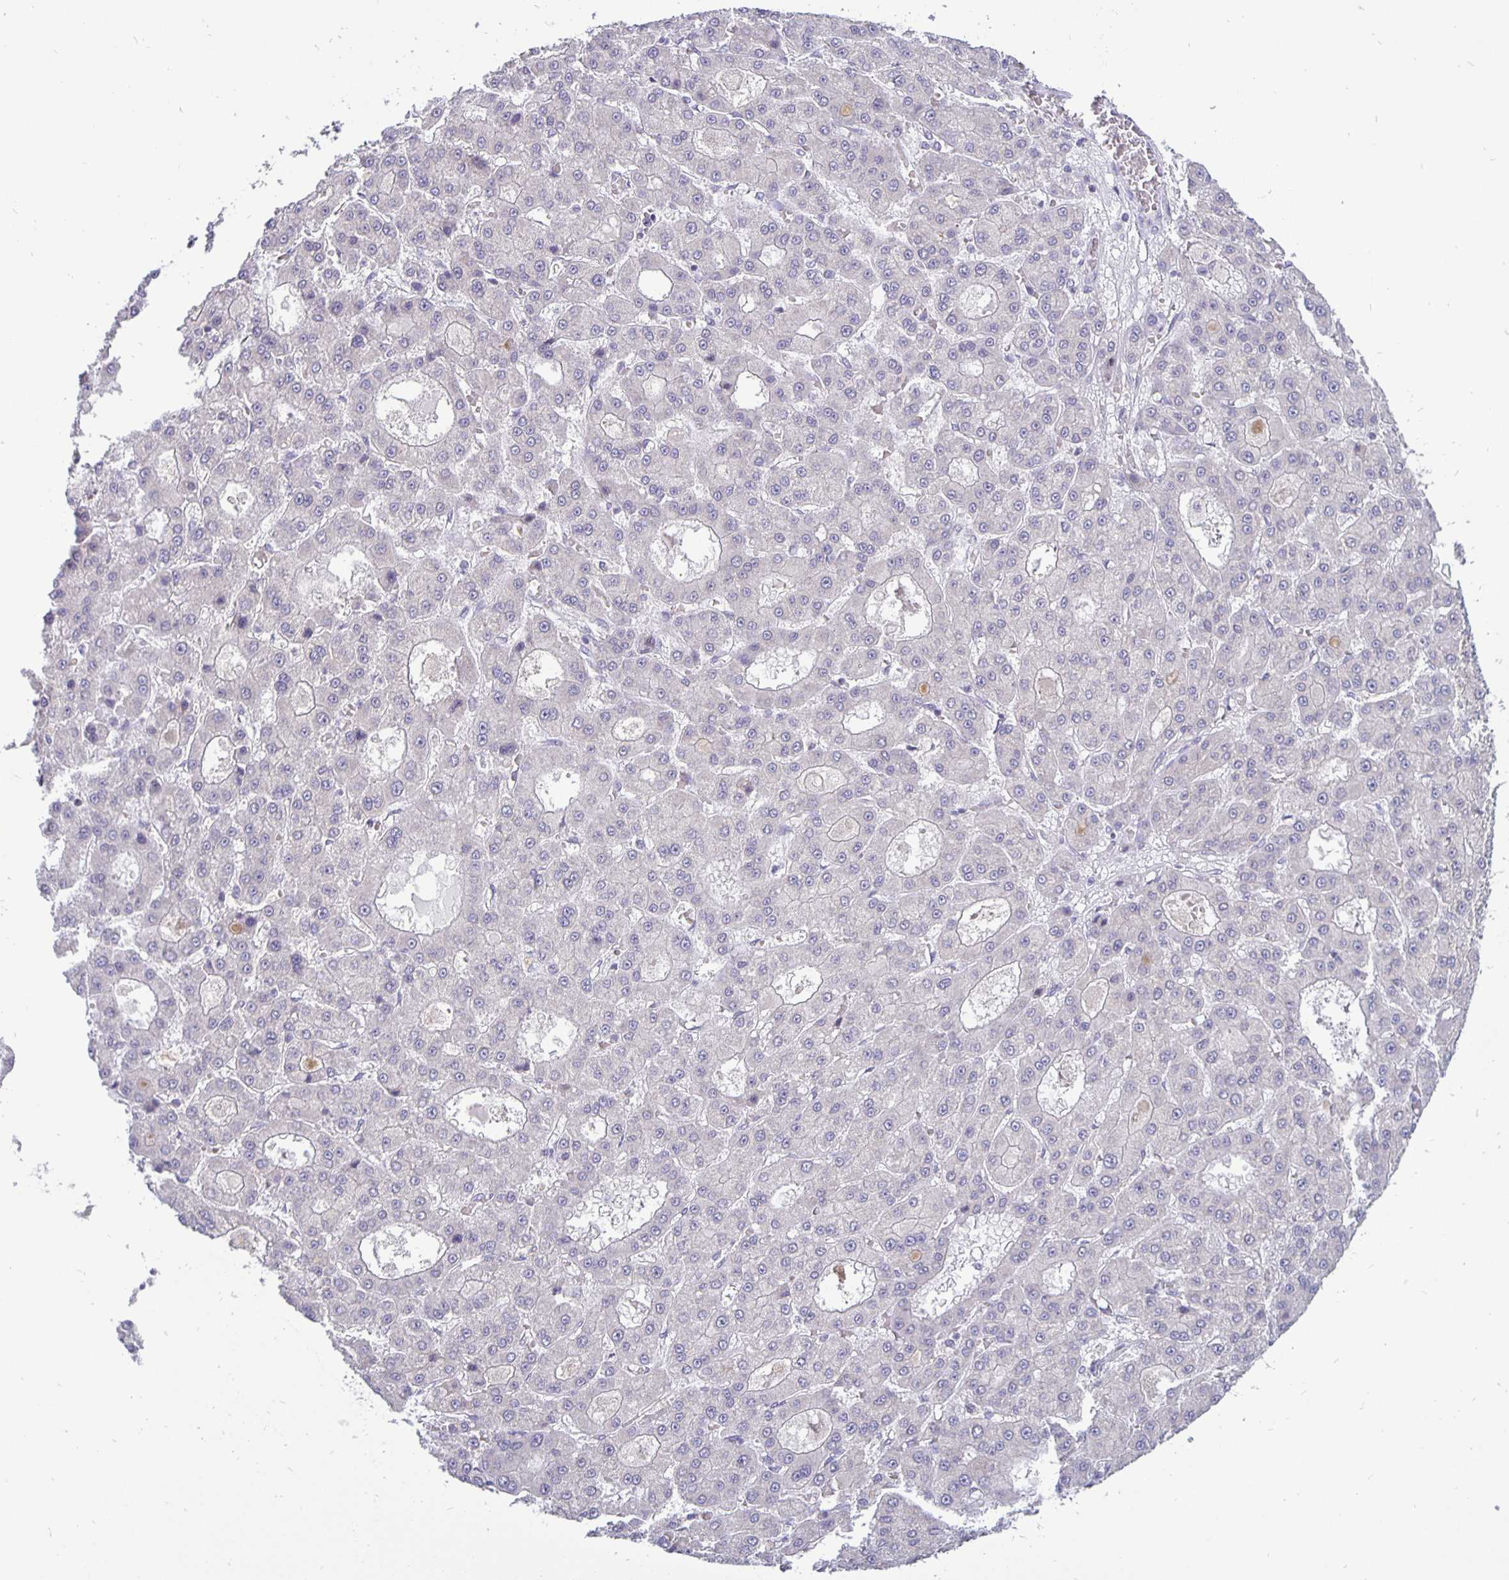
{"staining": {"intensity": "negative", "quantity": "none", "location": "none"}, "tissue": "liver cancer", "cell_type": "Tumor cells", "image_type": "cancer", "snomed": [{"axis": "morphology", "description": "Carcinoma, Hepatocellular, NOS"}, {"axis": "topography", "description": "Liver"}], "caption": "Immunohistochemistry of human liver hepatocellular carcinoma exhibits no staining in tumor cells.", "gene": "ERBB2", "patient": {"sex": "male", "age": 70}}